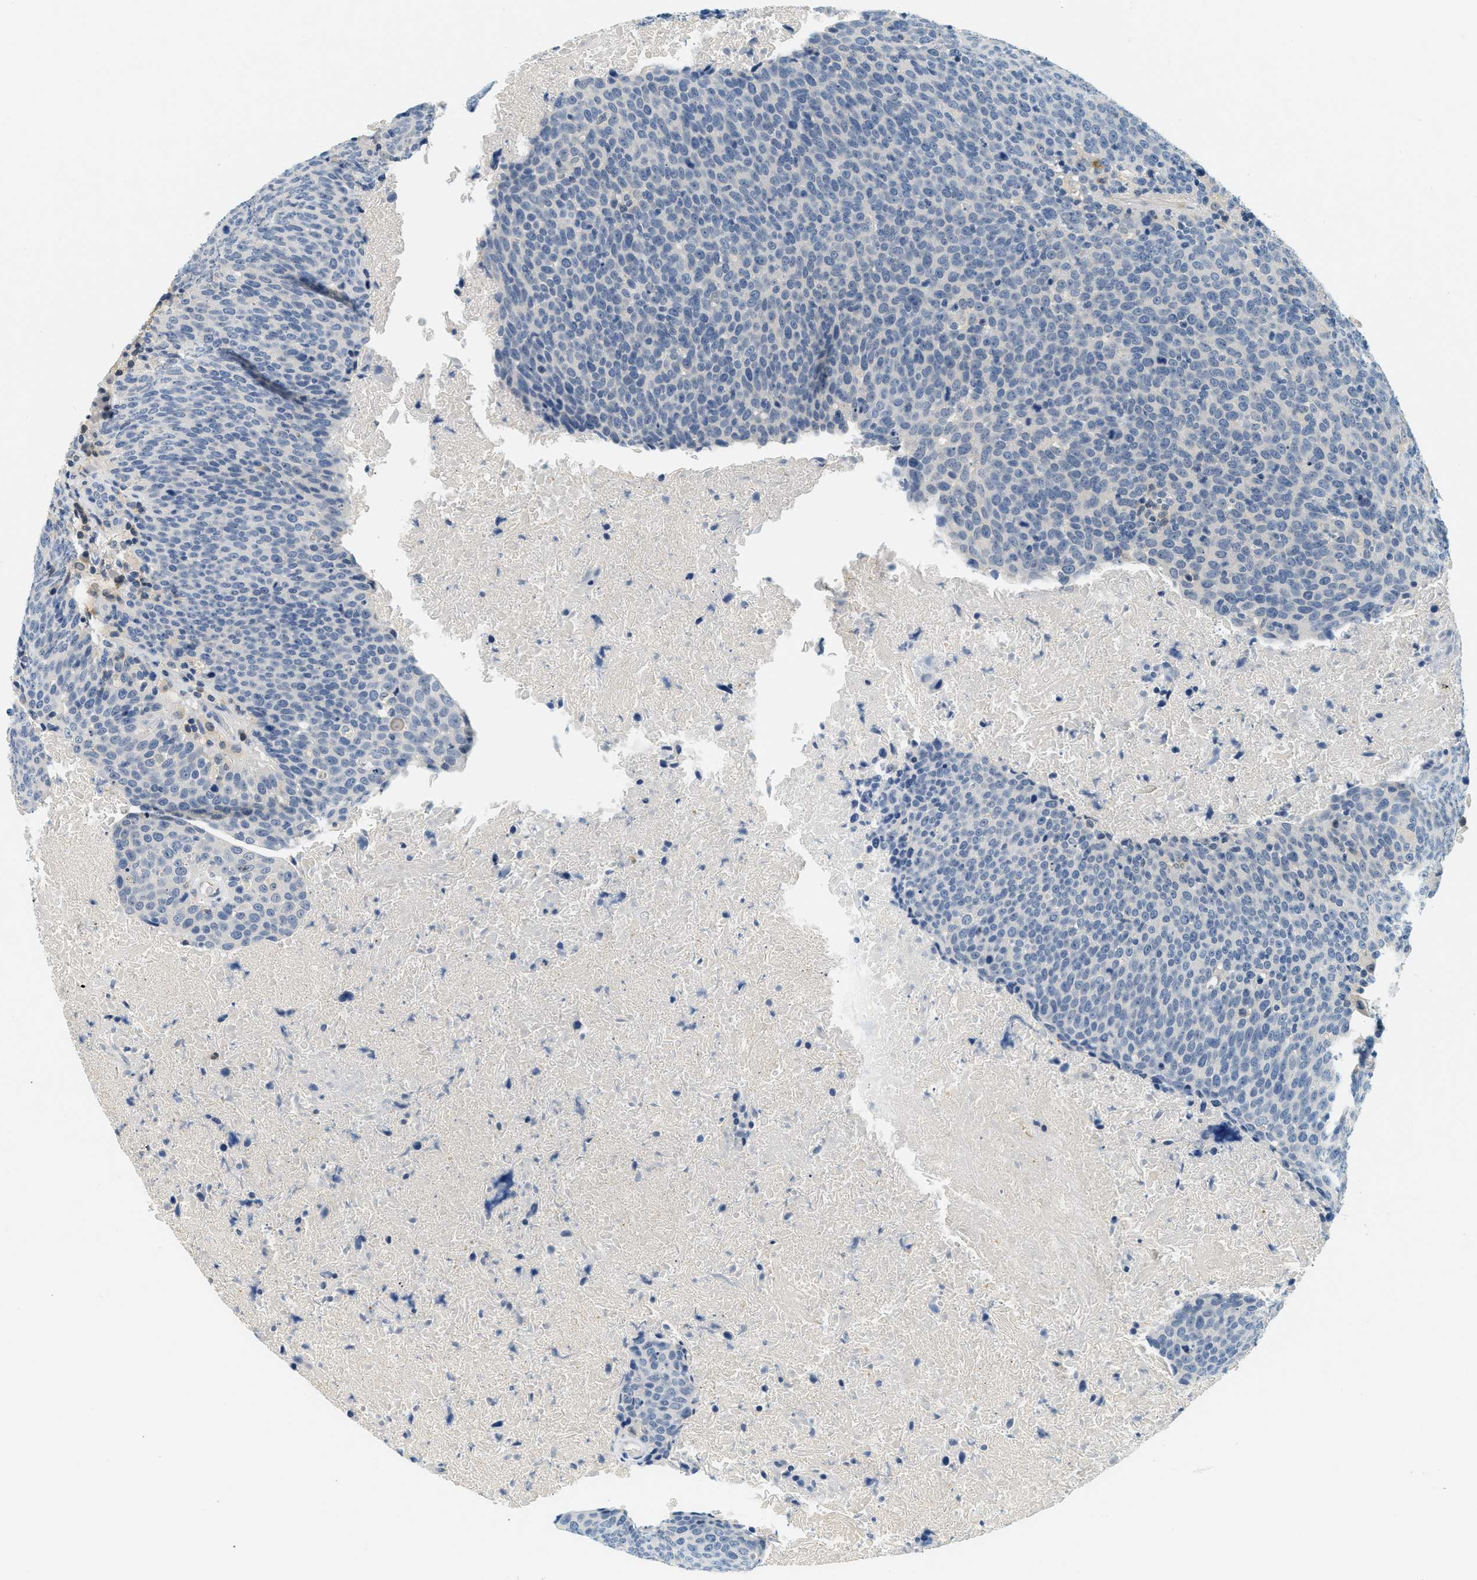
{"staining": {"intensity": "negative", "quantity": "none", "location": "none"}, "tissue": "head and neck cancer", "cell_type": "Tumor cells", "image_type": "cancer", "snomed": [{"axis": "morphology", "description": "Squamous cell carcinoma, NOS"}, {"axis": "morphology", "description": "Squamous cell carcinoma, metastatic, NOS"}, {"axis": "topography", "description": "Lymph node"}, {"axis": "topography", "description": "Head-Neck"}], "caption": "Head and neck cancer (metastatic squamous cell carcinoma) was stained to show a protein in brown. There is no significant positivity in tumor cells.", "gene": "RASGRP2", "patient": {"sex": "male", "age": 62}}